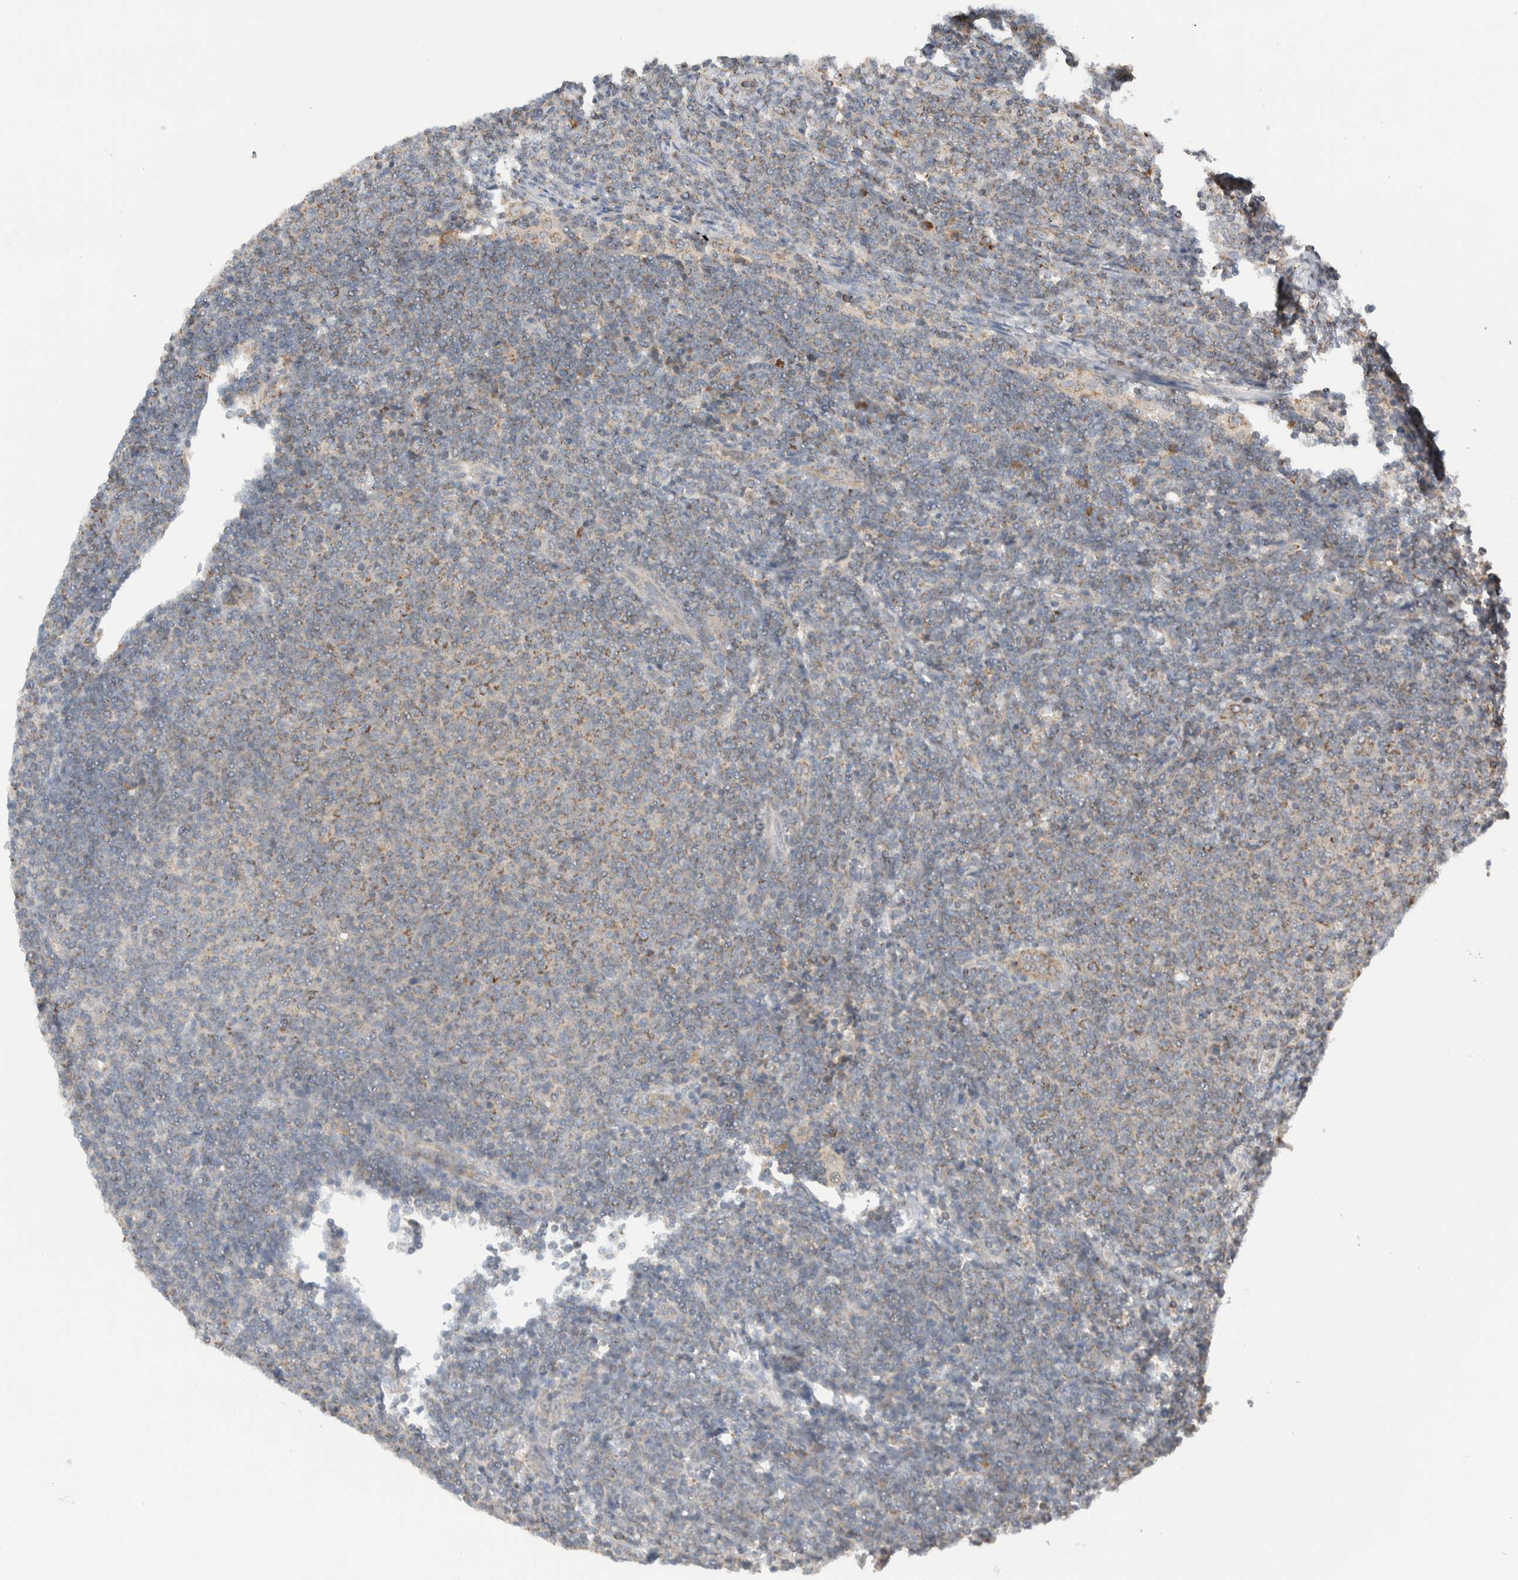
{"staining": {"intensity": "weak", "quantity": "25%-75%", "location": "cytoplasmic/membranous"}, "tissue": "lymphoma", "cell_type": "Tumor cells", "image_type": "cancer", "snomed": [{"axis": "morphology", "description": "Malignant lymphoma, non-Hodgkin's type, Low grade"}, {"axis": "topography", "description": "Lymph node"}], "caption": "Lymphoma was stained to show a protein in brown. There is low levels of weak cytoplasmic/membranous positivity in approximately 25%-75% of tumor cells.", "gene": "AMPD1", "patient": {"sex": "male", "age": 66}}